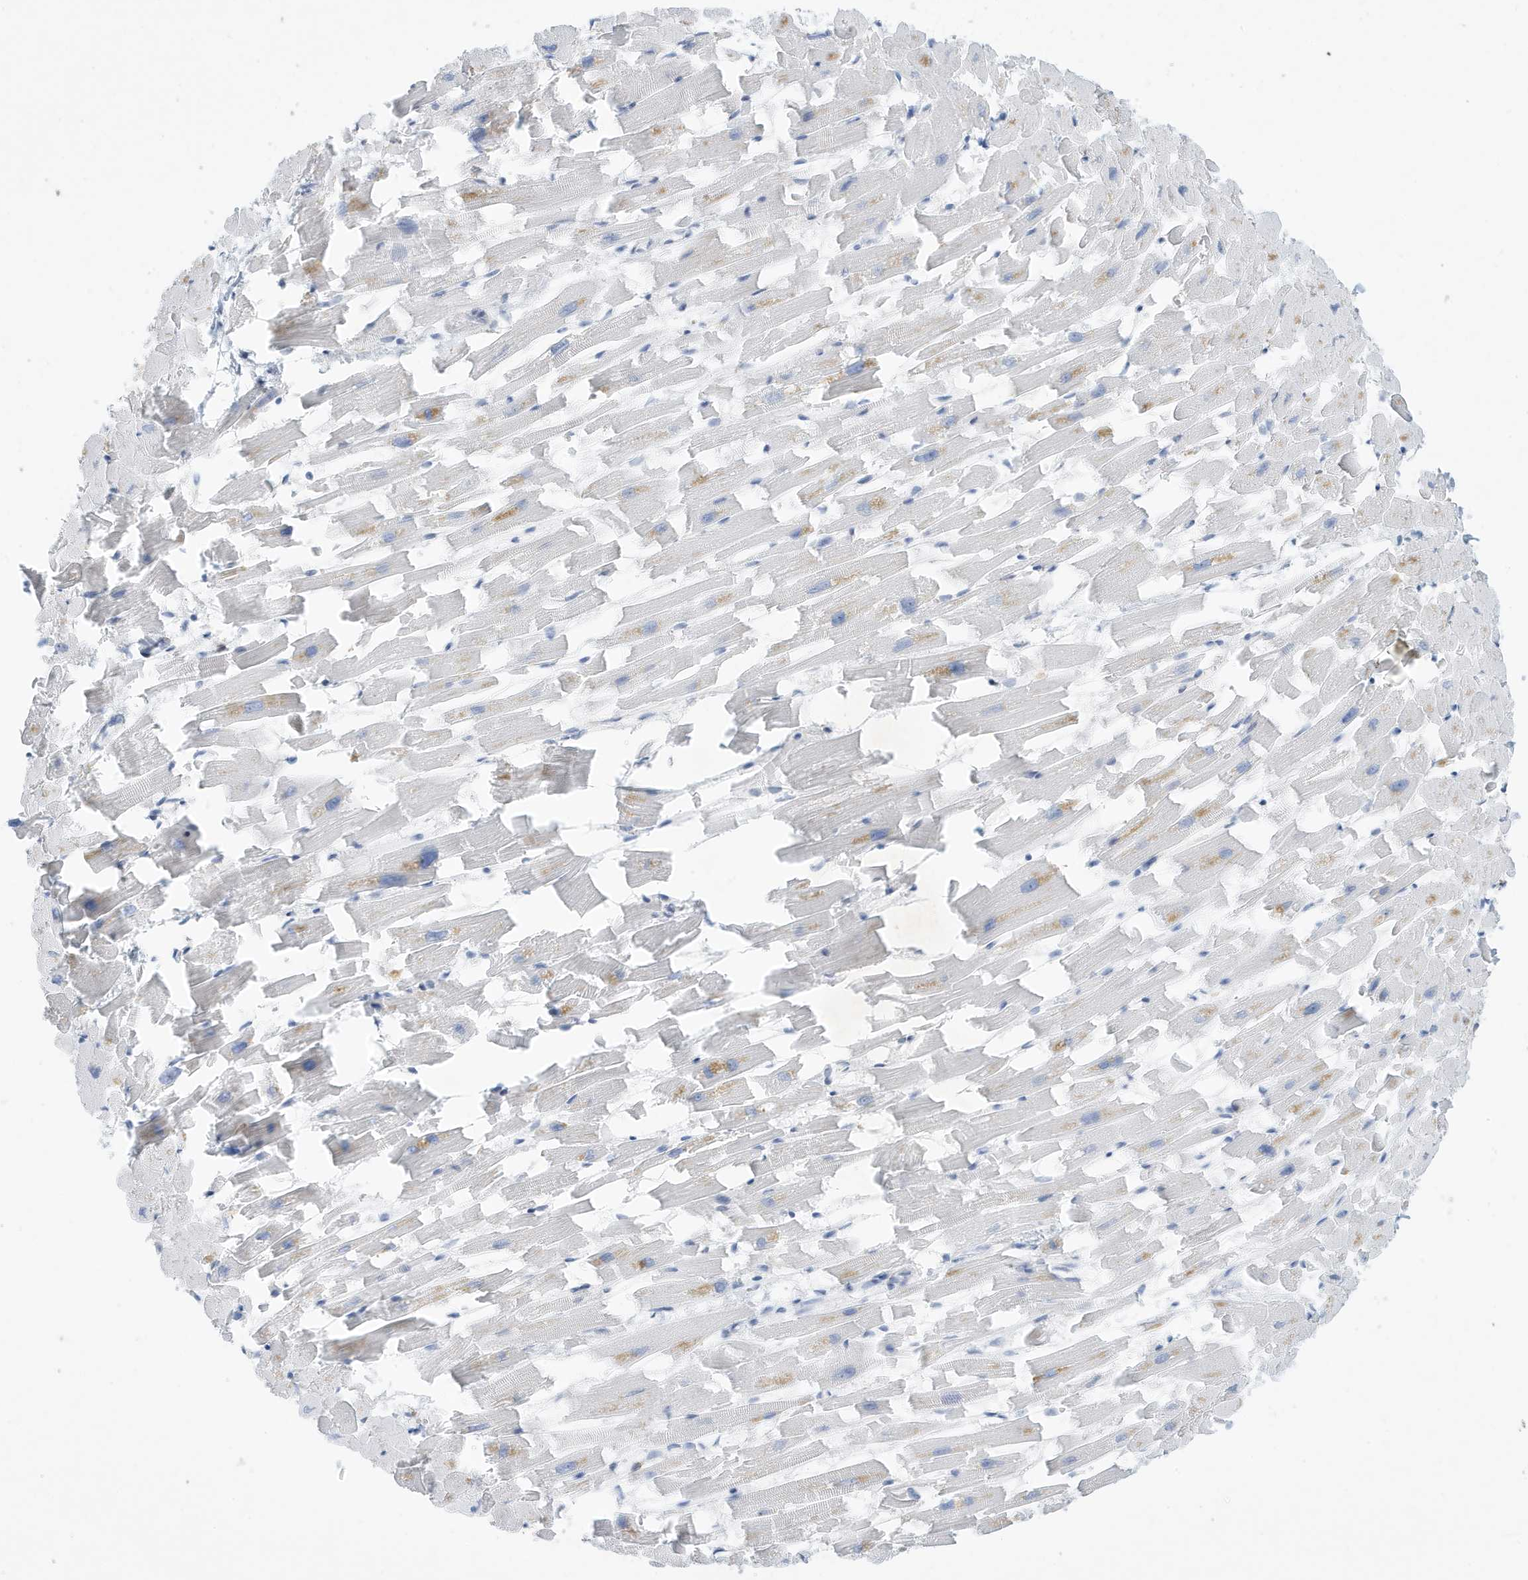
{"staining": {"intensity": "weak", "quantity": "<25%", "location": "cytoplasmic/membranous"}, "tissue": "heart muscle", "cell_type": "Cardiomyocytes", "image_type": "normal", "snomed": [{"axis": "morphology", "description": "Normal tissue, NOS"}, {"axis": "topography", "description": "Heart"}], "caption": "The immunohistochemistry histopathology image has no significant expression in cardiomyocytes of heart muscle. The staining was performed using DAB (3,3'-diaminobenzidine) to visualize the protein expression in brown, while the nuclei were stained in blue with hematoxylin (Magnification: 20x).", "gene": "SEMA3F", "patient": {"sex": "female", "age": 64}}